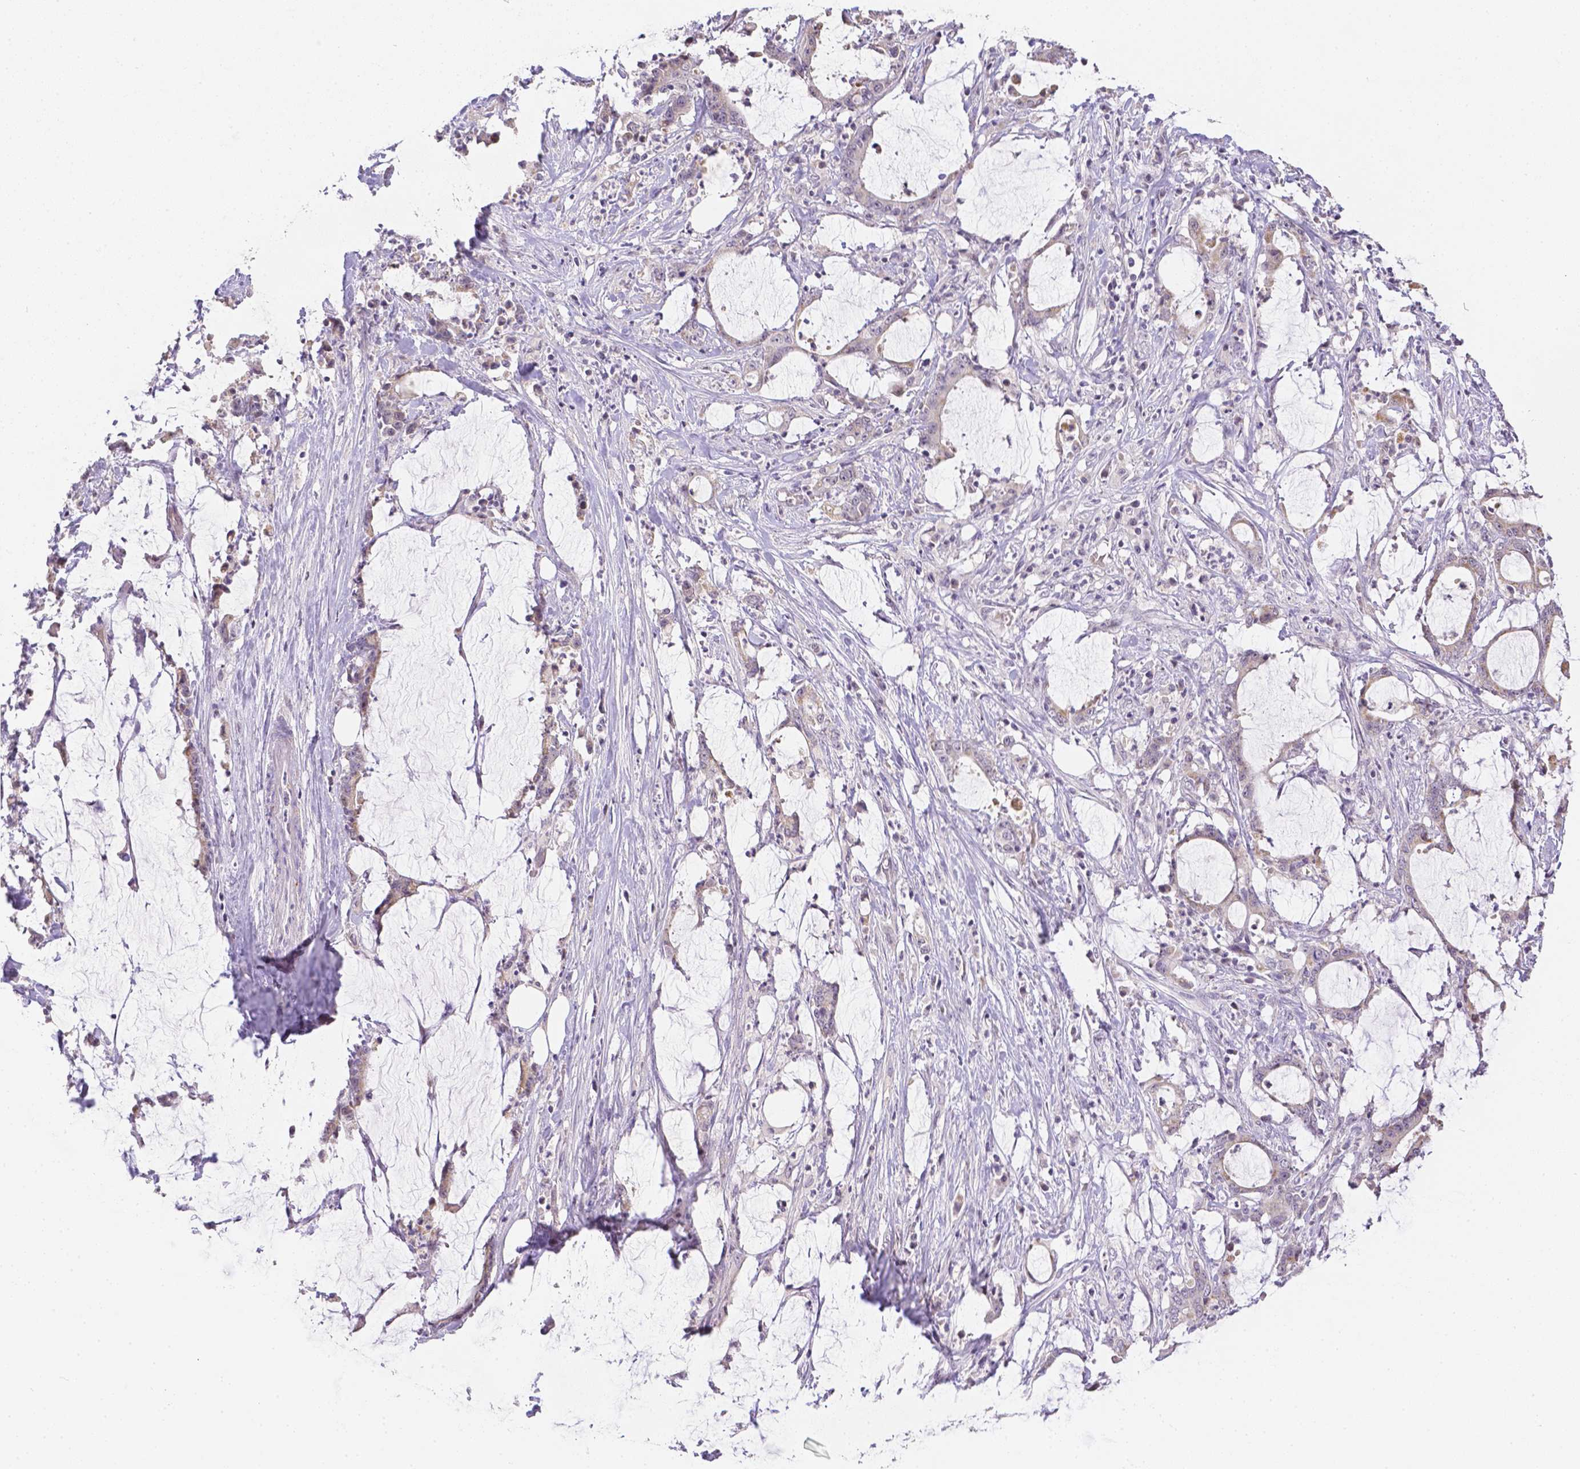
{"staining": {"intensity": "weak", "quantity": "<25%", "location": "cytoplasmic/membranous"}, "tissue": "stomach cancer", "cell_type": "Tumor cells", "image_type": "cancer", "snomed": [{"axis": "morphology", "description": "Adenocarcinoma, NOS"}, {"axis": "topography", "description": "Stomach, upper"}], "caption": "This is an immunohistochemistry (IHC) photomicrograph of human stomach cancer (adenocarcinoma). There is no staining in tumor cells.", "gene": "ZNF280B", "patient": {"sex": "male", "age": 68}}